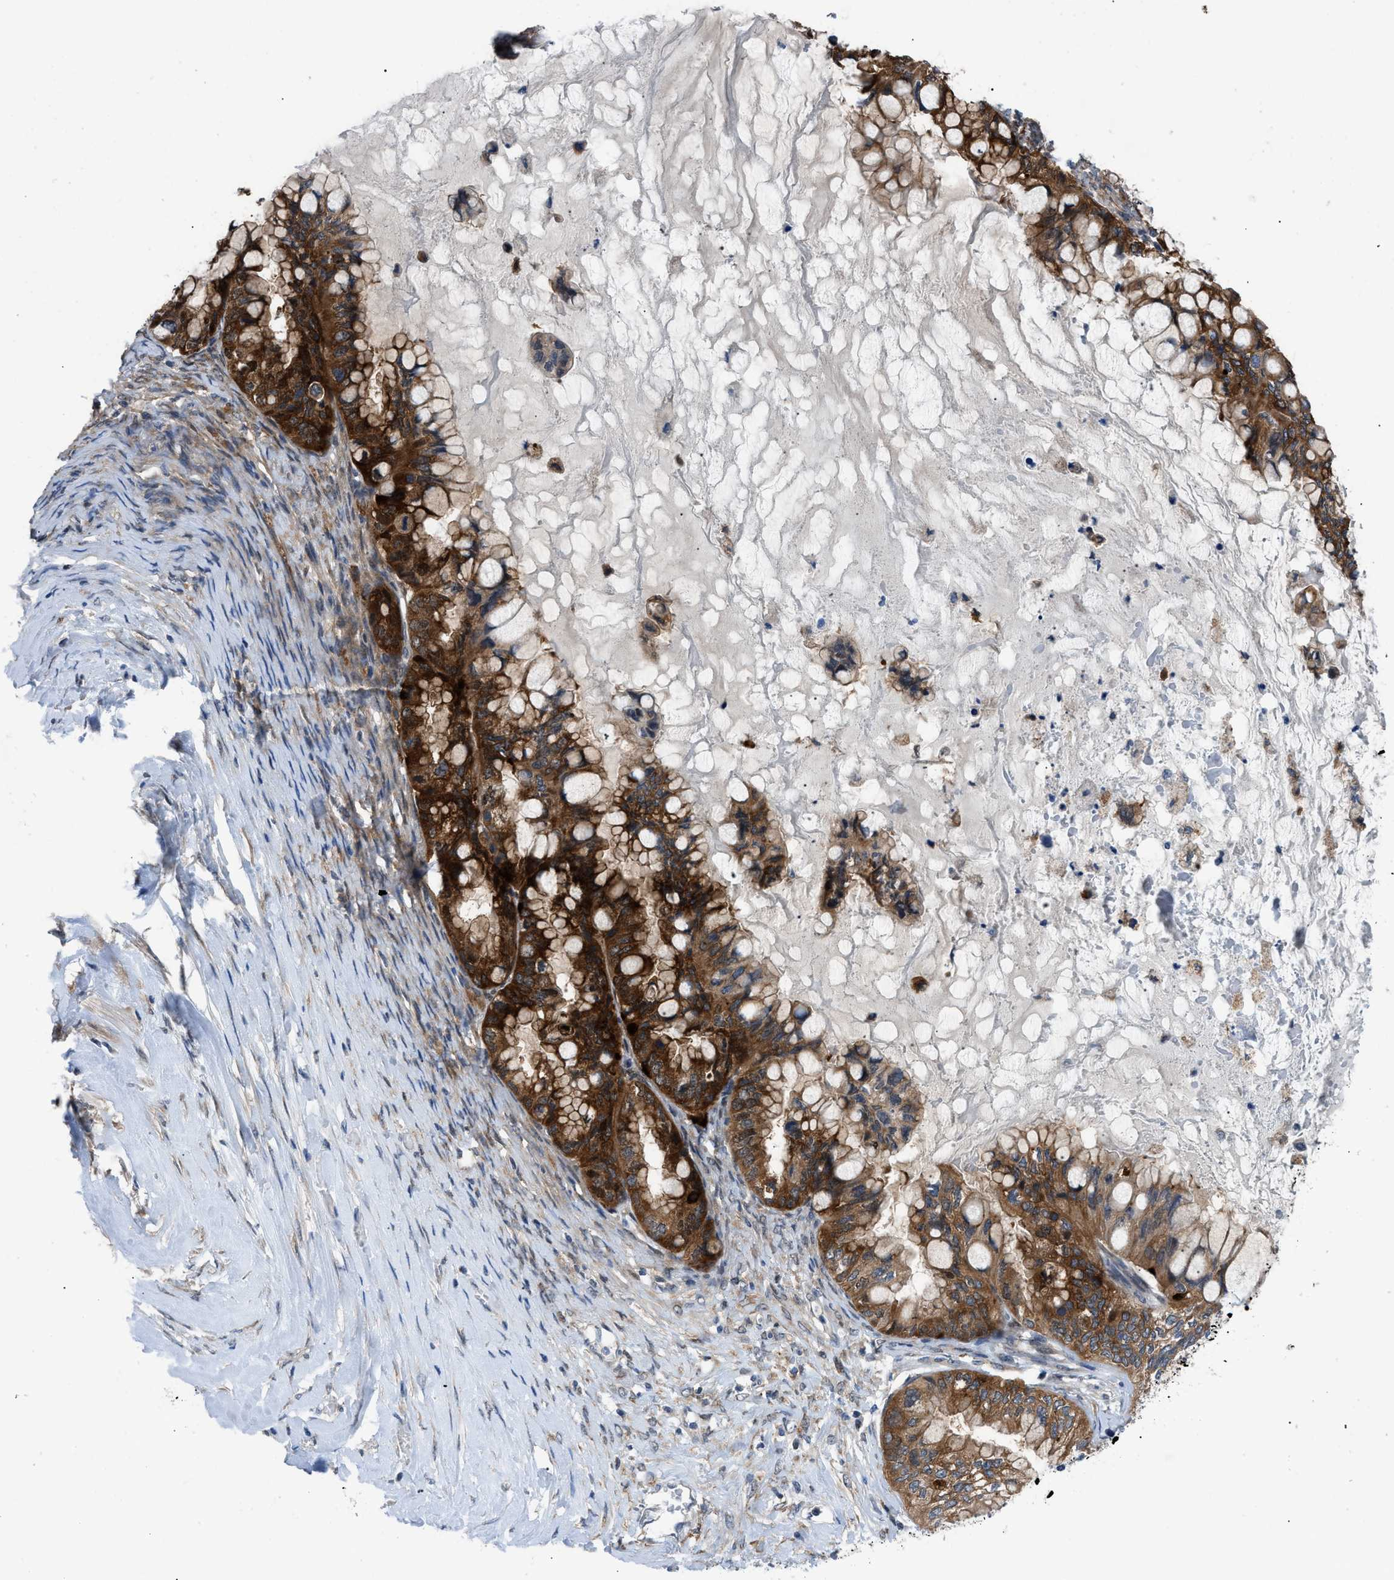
{"staining": {"intensity": "strong", "quantity": ">75%", "location": "cytoplasmic/membranous,nuclear"}, "tissue": "ovarian cancer", "cell_type": "Tumor cells", "image_type": "cancer", "snomed": [{"axis": "morphology", "description": "Cystadenocarcinoma, mucinous, NOS"}, {"axis": "topography", "description": "Ovary"}], "caption": "Approximately >75% of tumor cells in ovarian cancer show strong cytoplasmic/membranous and nuclear protein staining as visualized by brown immunohistochemical staining.", "gene": "TMEM45B", "patient": {"sex": "female", "age": 80}}